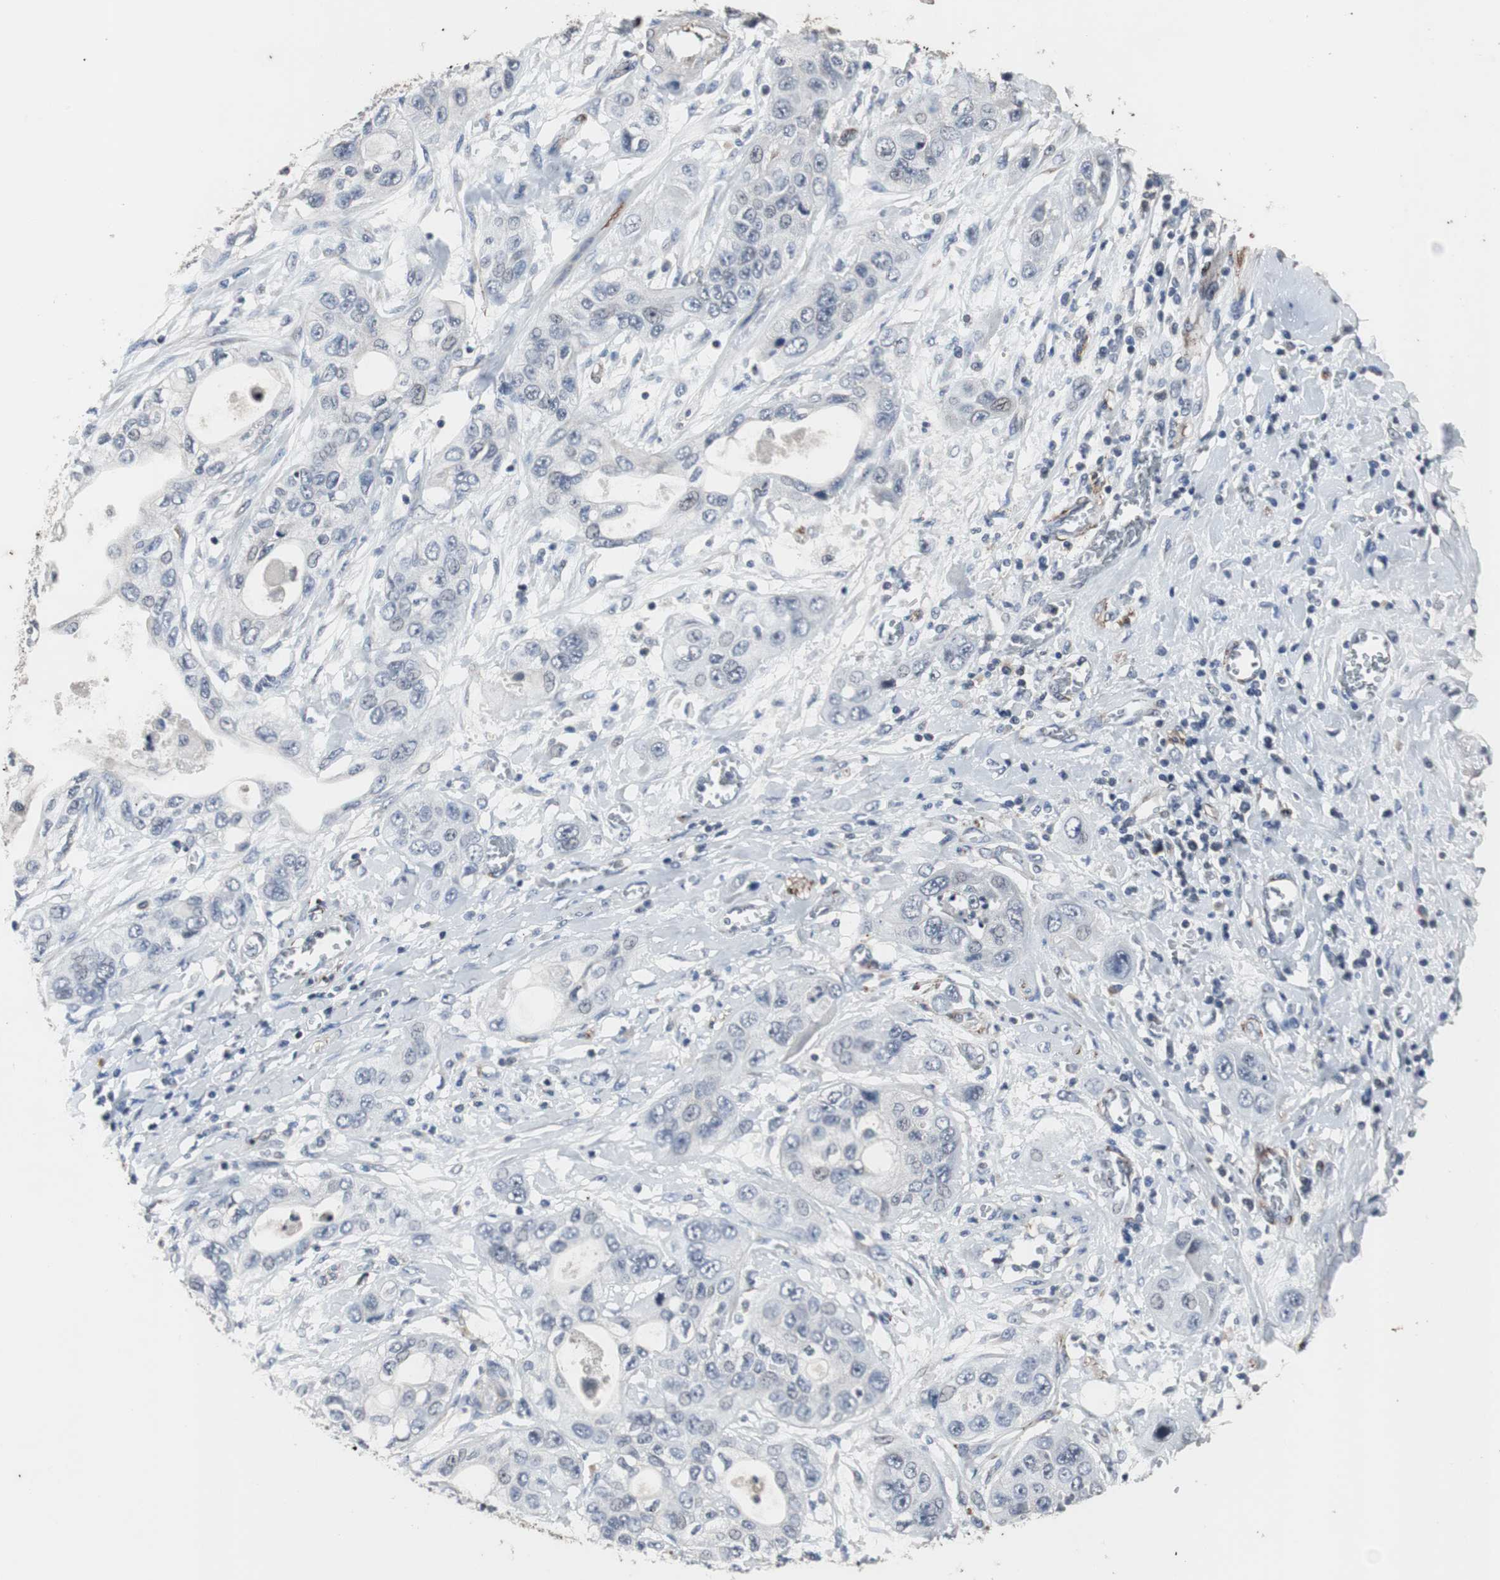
{"staining": {"intensity": "negative", "quantity": "none", "location": "none"}, "tissue": "pancreatic cancer", "cell_type": "Tumor cells", "image_type": "cancer", "snomed": [{"axis": "morphology", "description": "Adenocarcinoma, NOS"}, {"axis": "topography", "description": "Pancreas"}], "caption": "There is no significant staining in tumor cells of pancreatic adenocarcinoma. (DAB immunohistochemistry (IHC) visualized using brightfield microscopy, high magnification).", "gene": "CRADD", "patient": {"sex": "female", "age": 70}}